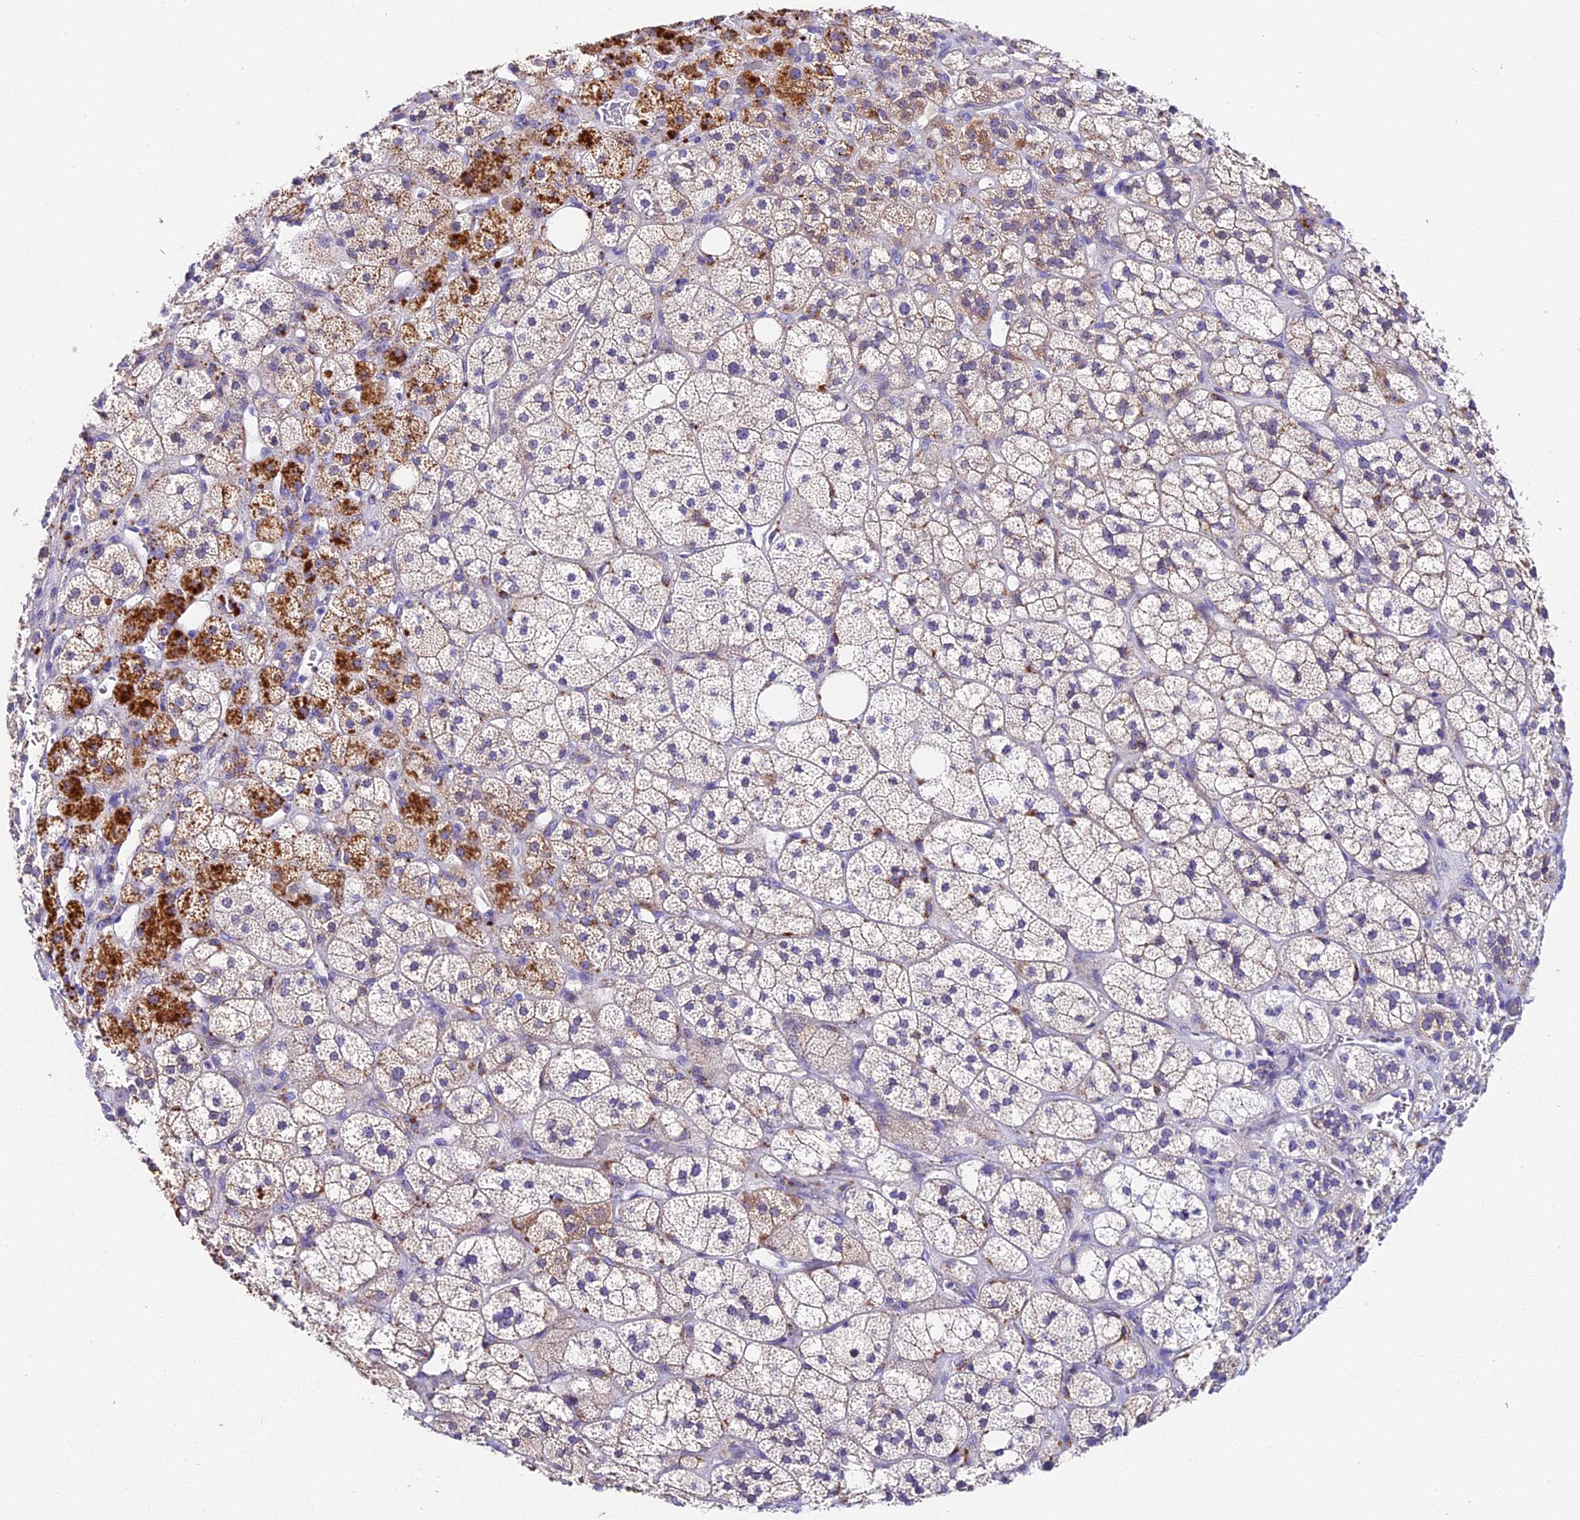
{"staining": {"intensity": "moderate", "quantity": "<25%", "location": "cytoplasmic/membranous"}, "tissue": "adrenal gland", "cell_type": "Glandular cells", "image_type": "normal", "snomed": [{"axis": "morphology", "description": "Normal tissue, NOS"}, {"axis": "topography", "description": "Adrenal gland"}], "caption": "Brown immunohistochemical staining in benign adrenal gland shows moderate cytoplasmic/membranous positivity in about <25% of glandular cells. The protein is shown in brown color, while the nuclei are stained blue.", "gene": "LYPD6", "patient": {"sex": "male", "age": 61}}